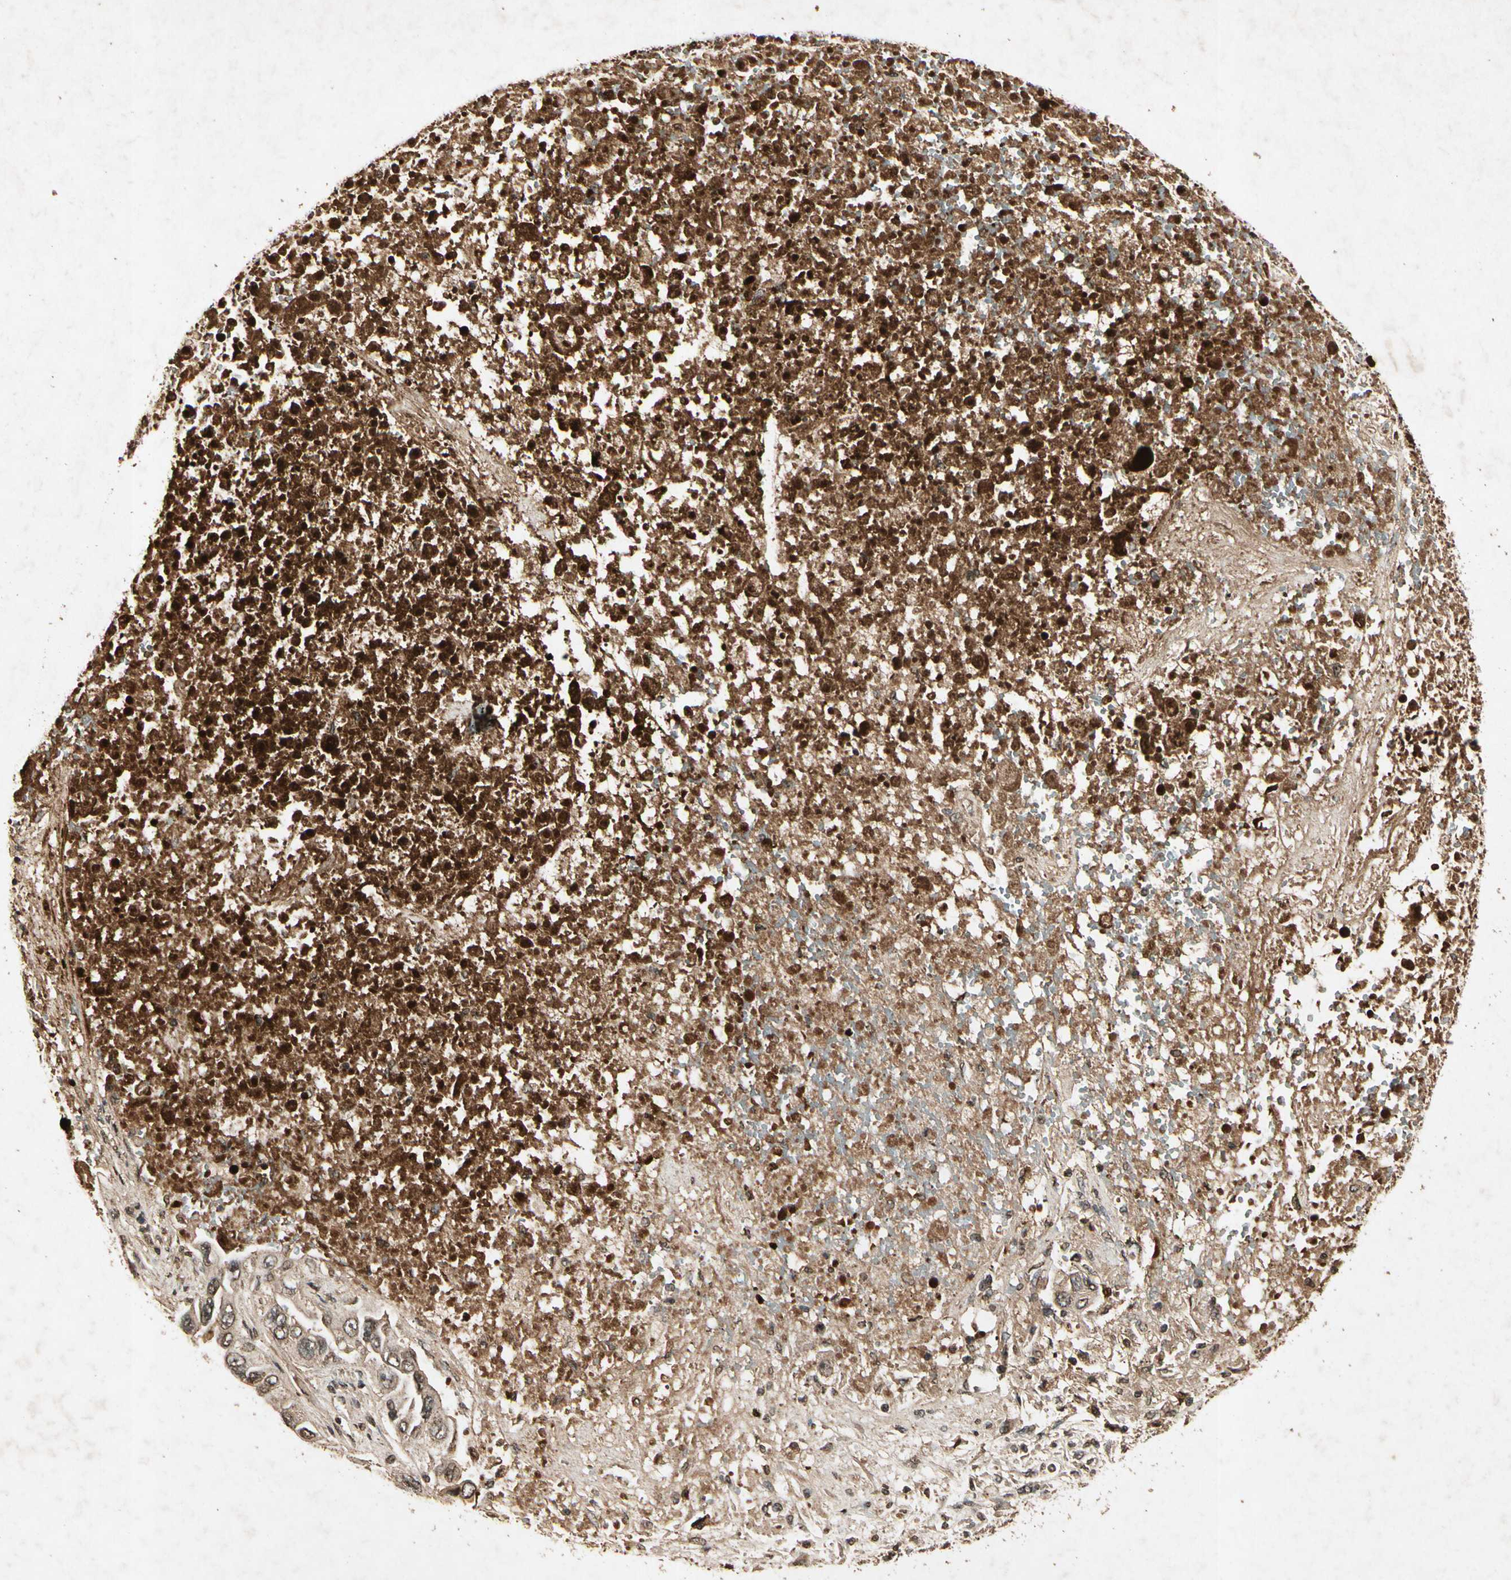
{"staining": {"intensity": "weak", "quantity": ">75%", "location": "cytoplasmic/membranous,nuclear"}, "tissue": "lung cancer", "cell_type": "Tumor cells", "image_type": "cancer", "snomed": [{"axis": "morphology", "description": "Adenocarcinoma, NOS"}, {"axis": "topography", "description": "Lung"}], "caption": "Lung cancer (adenocarcinoma) stained with a brown dye displays weak cytoplasmic/membranous and nuclear positive staining in about >75% of tumor cells.", "gene": "GC", "patient": {"sex": "male", "age": 84}}